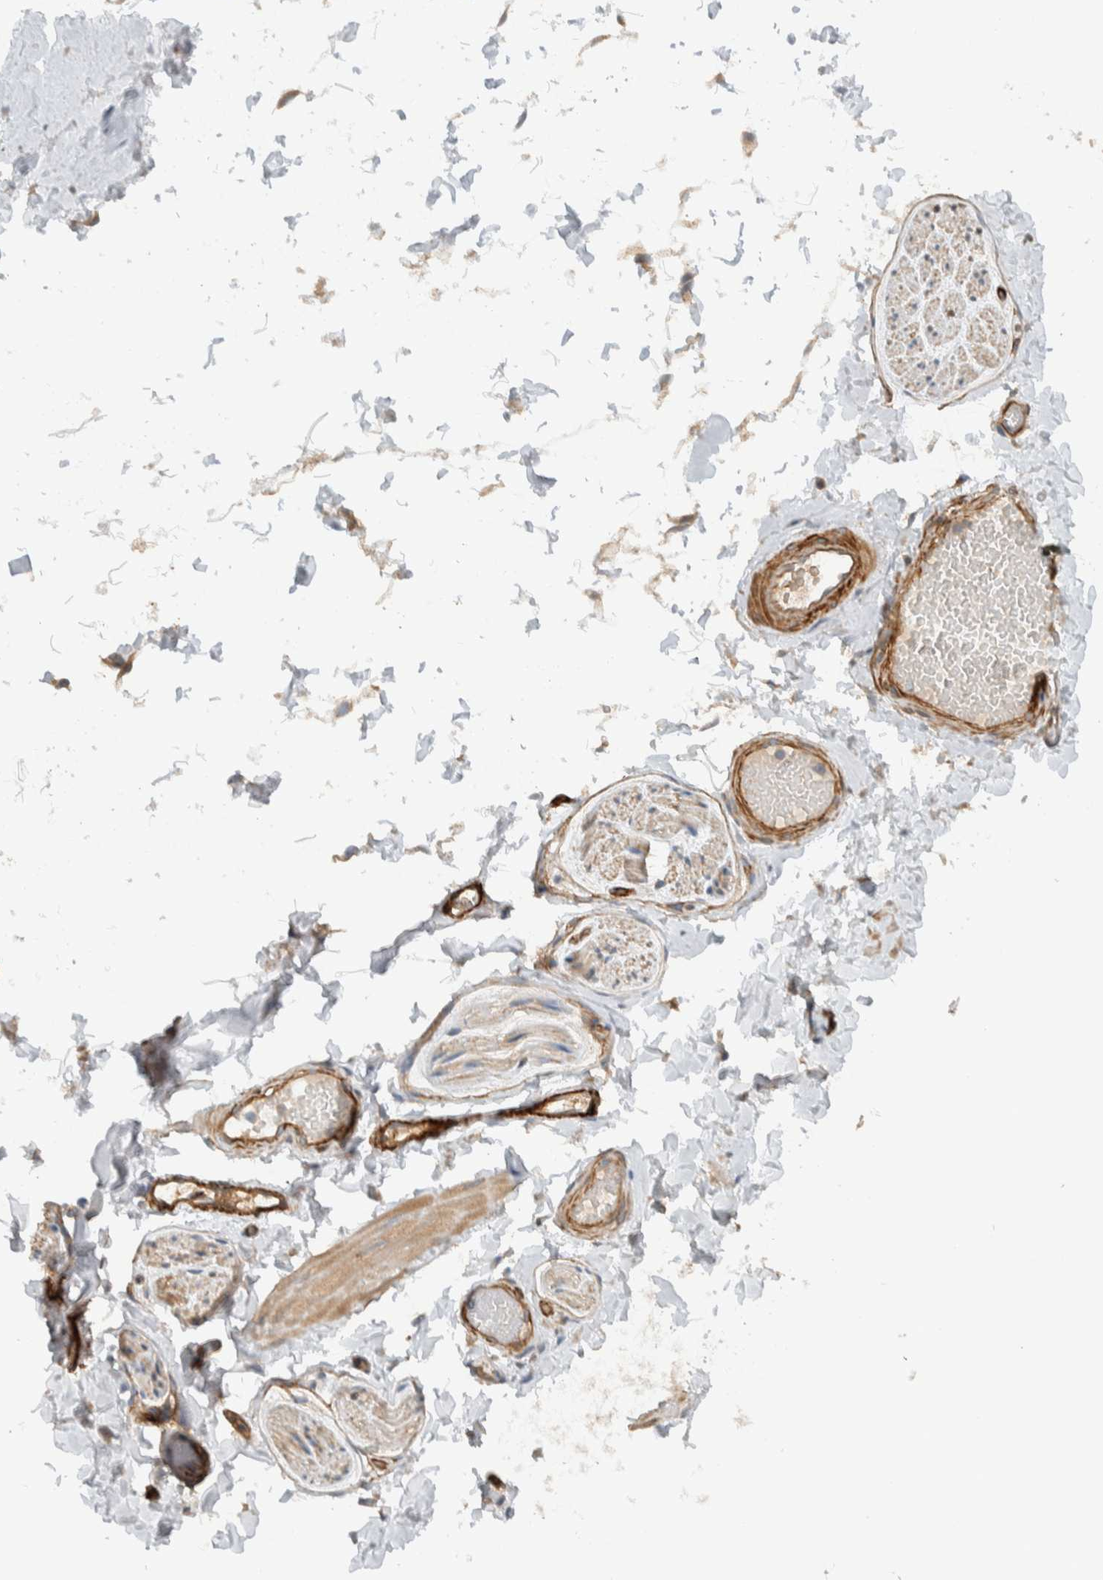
{"staining": {"intensity": "weak", "quantity": "25%-75%", "location": "cytoplasmic/membranous"}, "tissue": "adipose tissue", "cell_type": "Adipocytes", "image_type": "normal", "snomed": [{"axis": "morphology", "description": "Normal tissue, NOS"}, {"axis": "topography", "description": "Adipose tissue"}, {"axis": "topography", "description": "Vascular tissue"}, {"axis": "topography", "description": "Peripheral nerve tissue"}], "caption": "Immunohistochemistry (DAB (3,3'-diaminobenzidine)) staining of normal human adipose tissue exhibits weak cytoplasmic/membranous protein staining in about 25%-75% of adipocytes. Nuclei are stained in blue.", "gene": "MPRIP", "patient": {"sex": "male", "age": 25}}